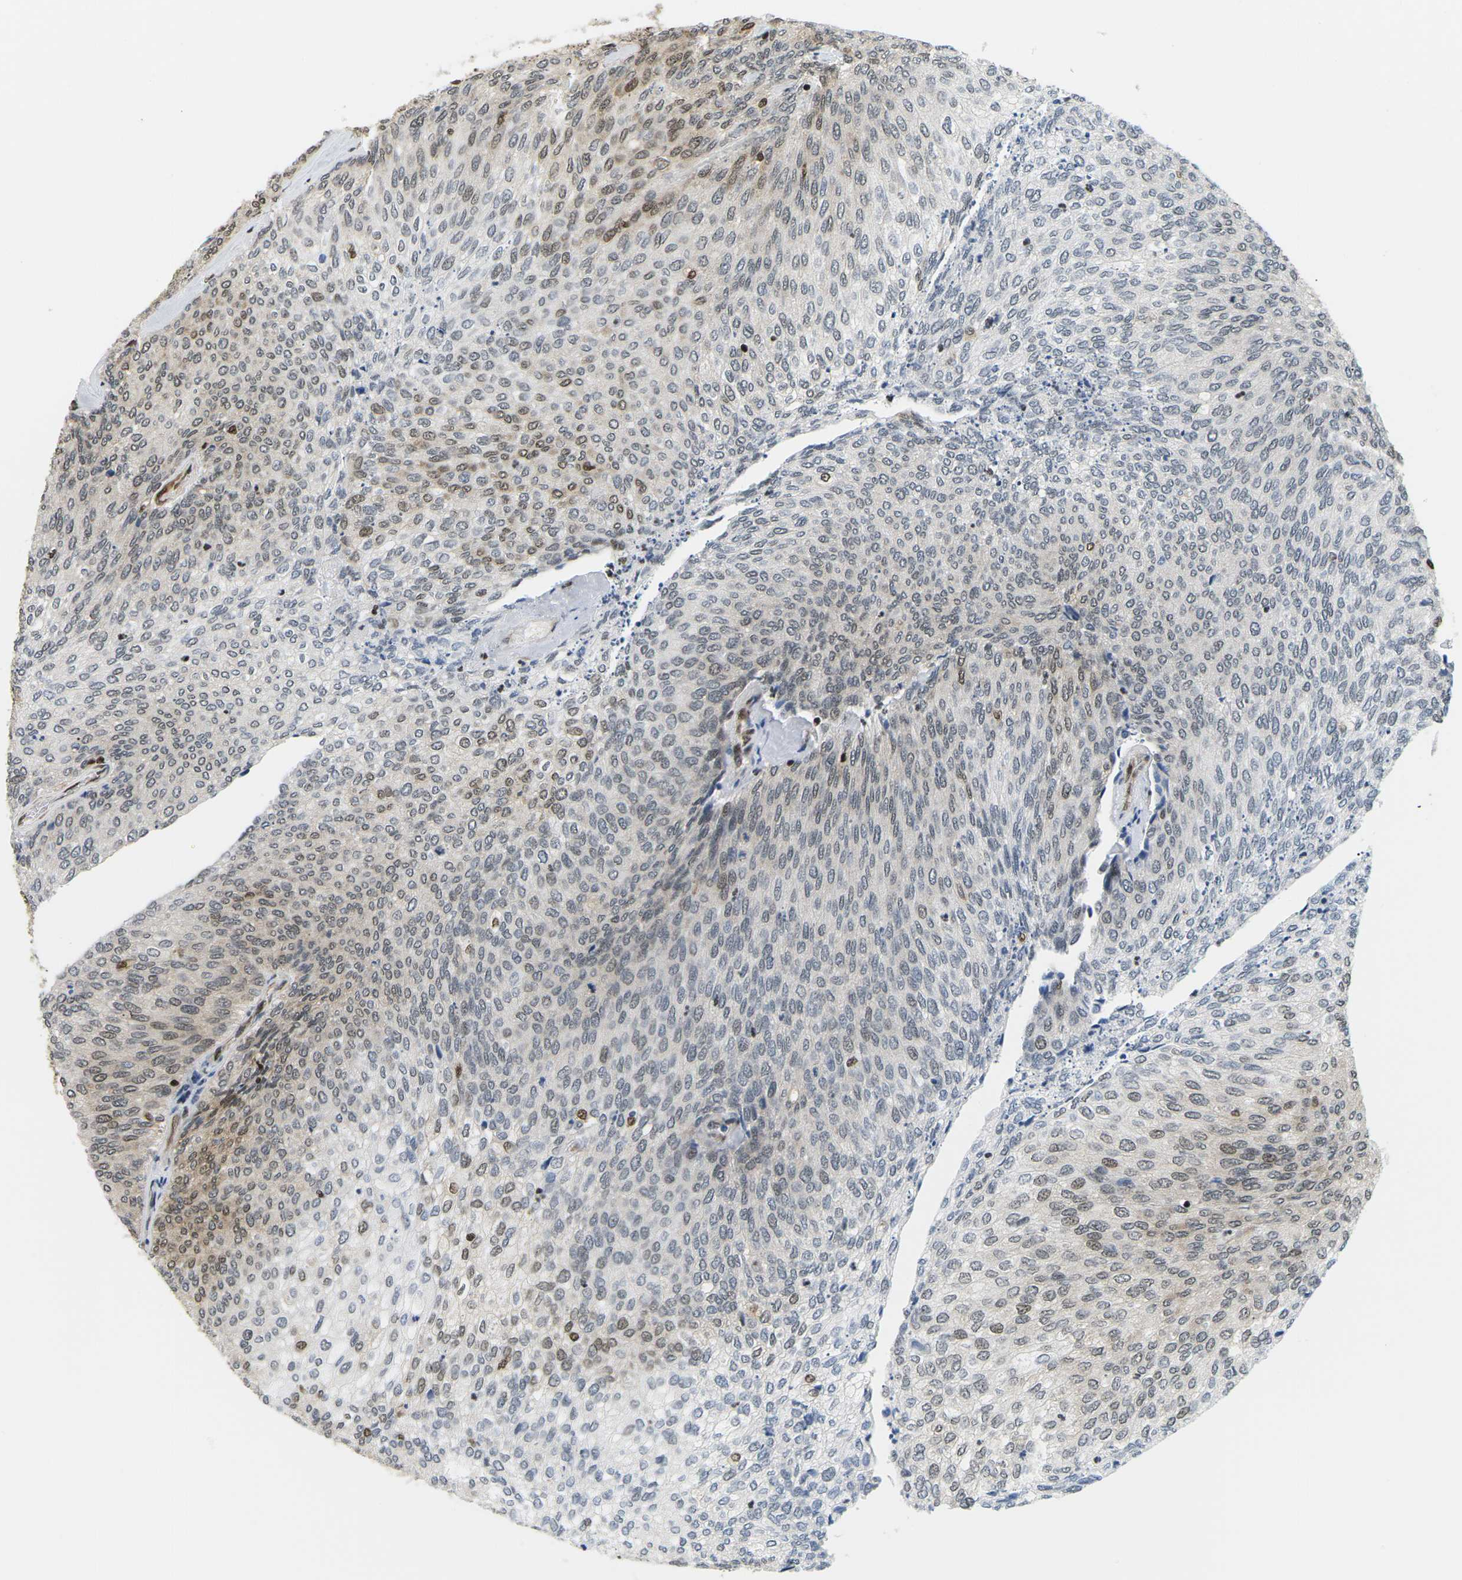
{"staining": {"intensity": "moderate", "quantity": "25%-75%", "location": "cytoplasmic/membranous,nuclear"}, "tissue": "urothelial cancer", "cell_type": "Tumor cells", "image_type": "cancer", "snomed": [{"axis": "morphology", "description": "Urothelial carcinoma, Low grade"}, {"axis": "topography", "description": "Urinary bladder"}], "caption": "Protein expression analysis of human urothelial carcinoma (low-grade) reveals moderate cytoplasmic/membranous and nuclear positivity in about 25%-75% of tumor cells.", "gene": "CELF1", "patient": {"sex": "female", "age": 79}}